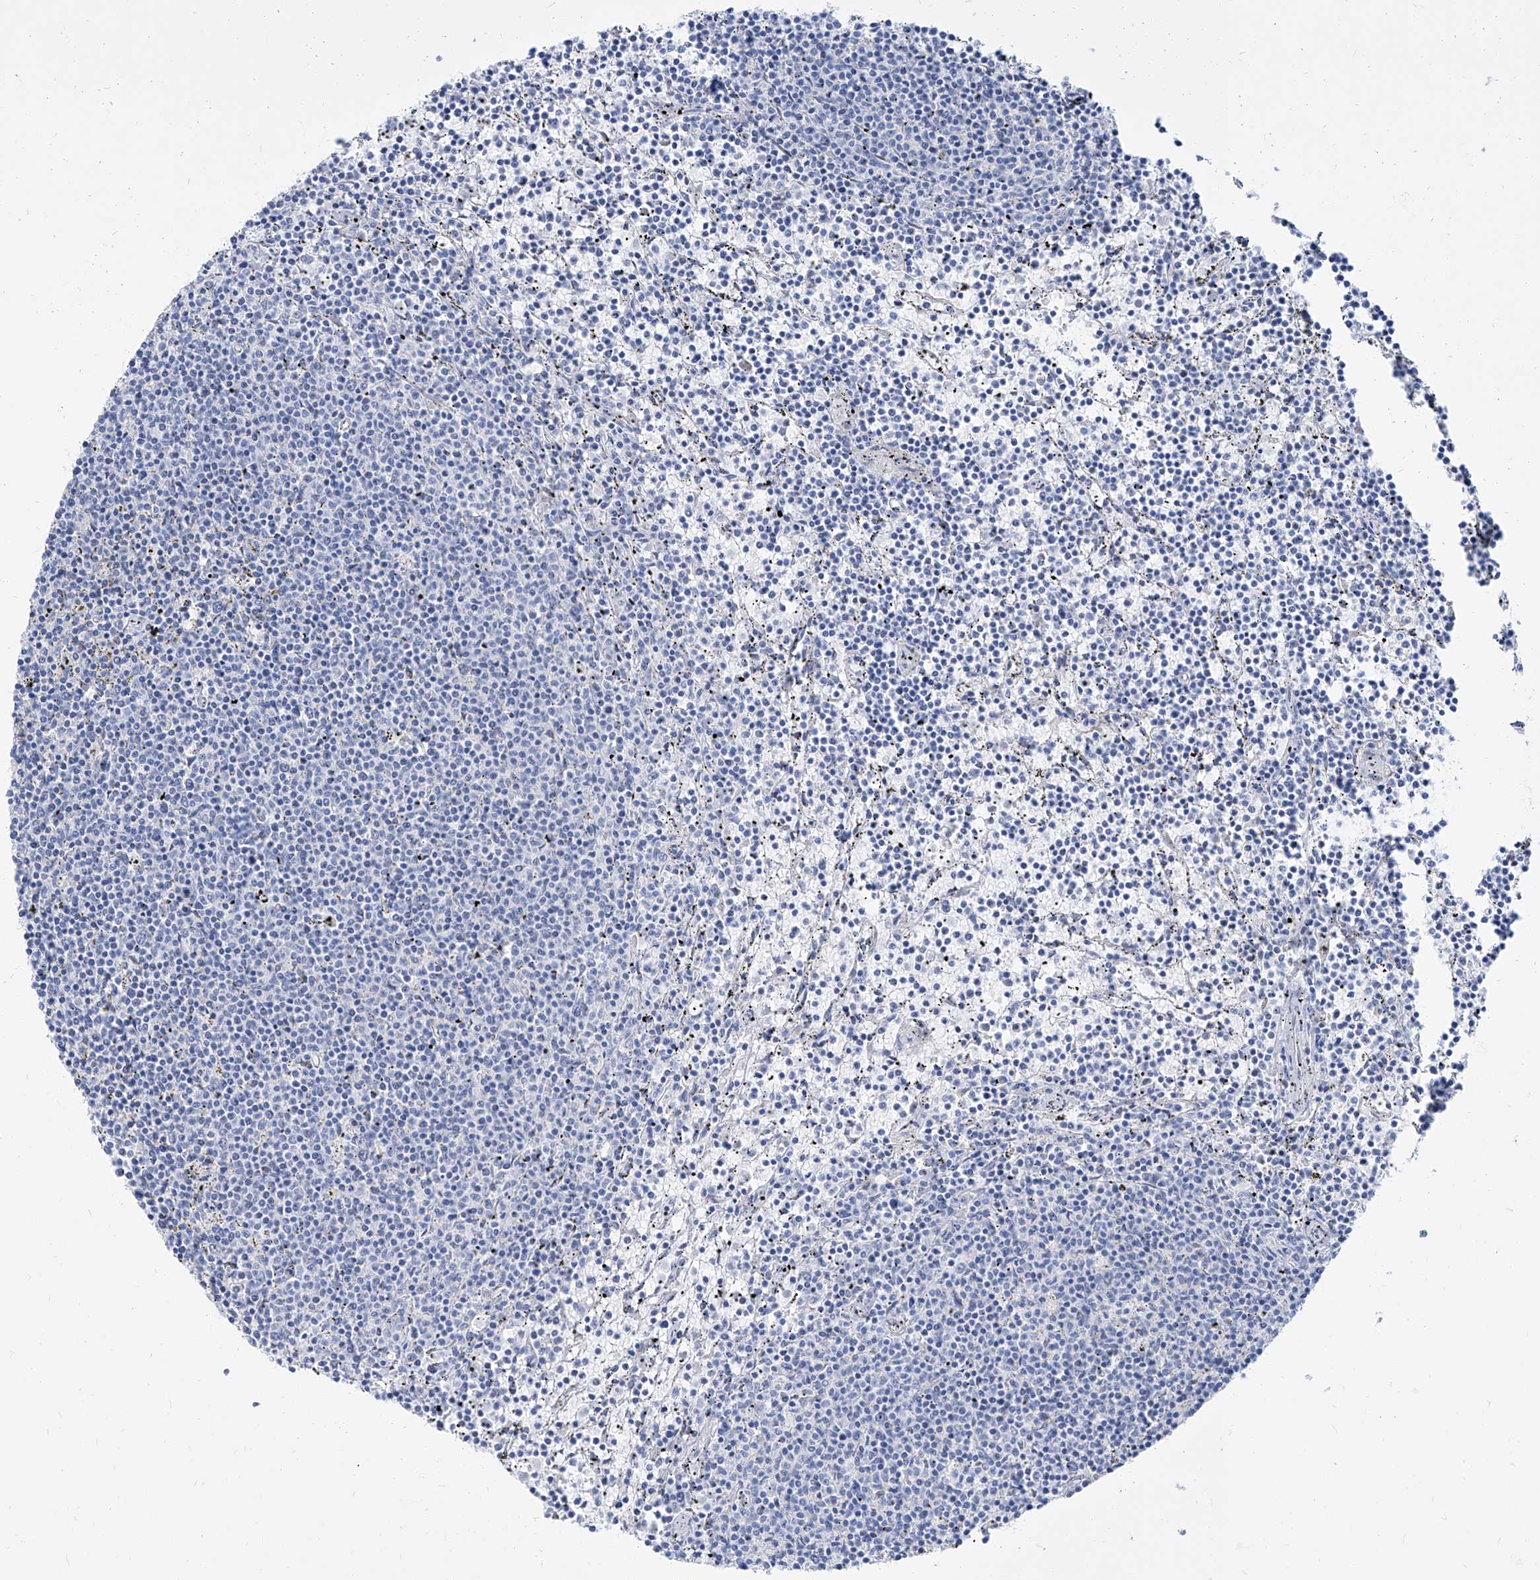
{"staining": {"intensity": "negative", "quantity": "none", "location": "none"}, "tissue": "lymphoma", "cell_type": "Tumor cells", "image_type": "cancer", "snomed": [{"axis": "morphology", "description": "Malignant lymphoma, non-Hodgkin's type, Low grade"}, {"axis": "topography", "description": "Spleen"}], "caption": "There is no significant expression in tumor cells of lymphoma.", "gene": "TXLNB", "patient": {"sex": "female", "age": 50}}